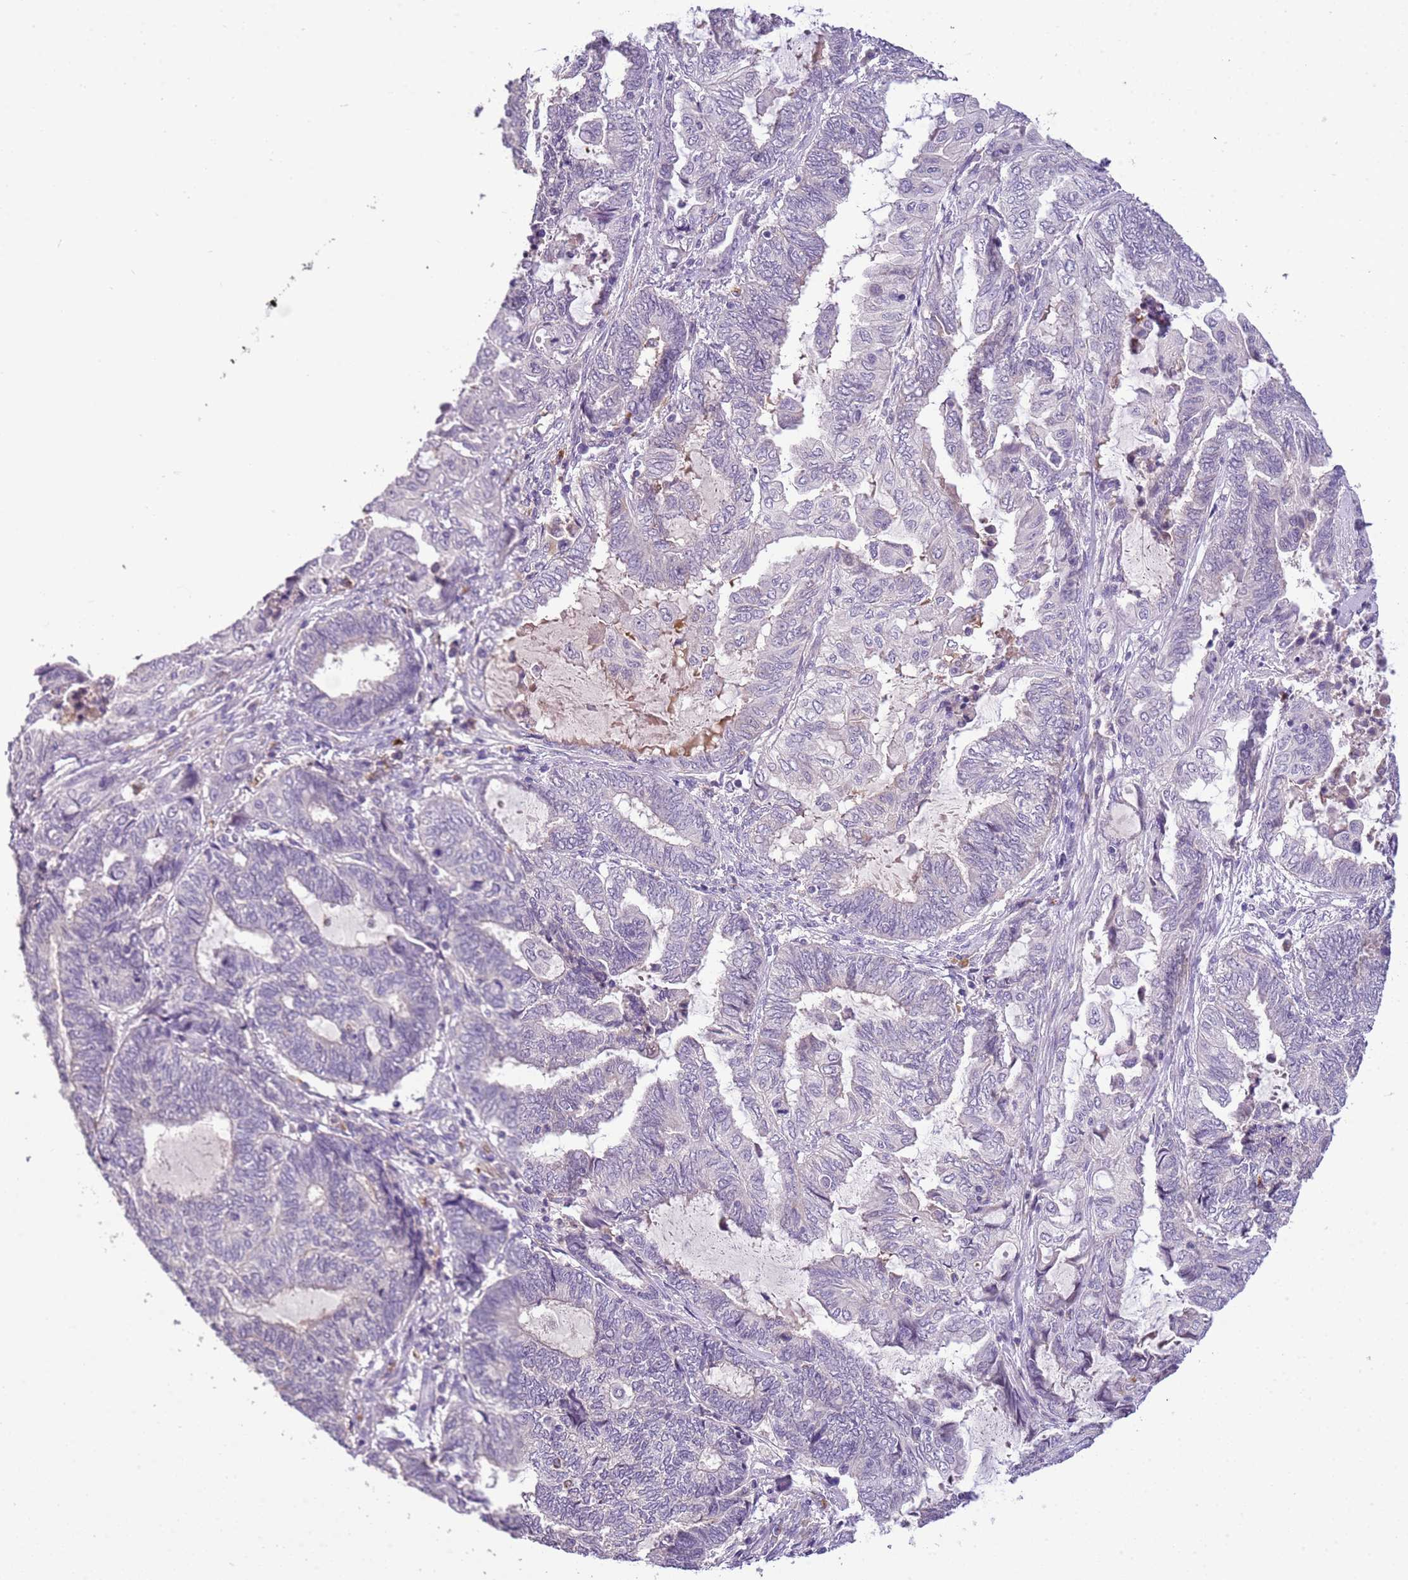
{"staining": {"intensity": "negative", "quantity": "none", "location": "none"}, "tissue": "endometrial cancer", "cell_type": "Tumor cells", "image_type": "cancer", "snomed": [{"axis": "morphology", "description": "Adenocarcinoma, NOS"}, {"axis": "topography", "description": "Uterus"}, {"axis": "topography", "description": "Endometrium"}], "caption": "Tumor cells are negative for protein expression in human endometrial cancer. The staining is performed using DAB brown chromogen with nuclei counter-stained in using hematoxylin.", "gene": "SCAMP5", "patient": {"sex": "female", "age": 70}}